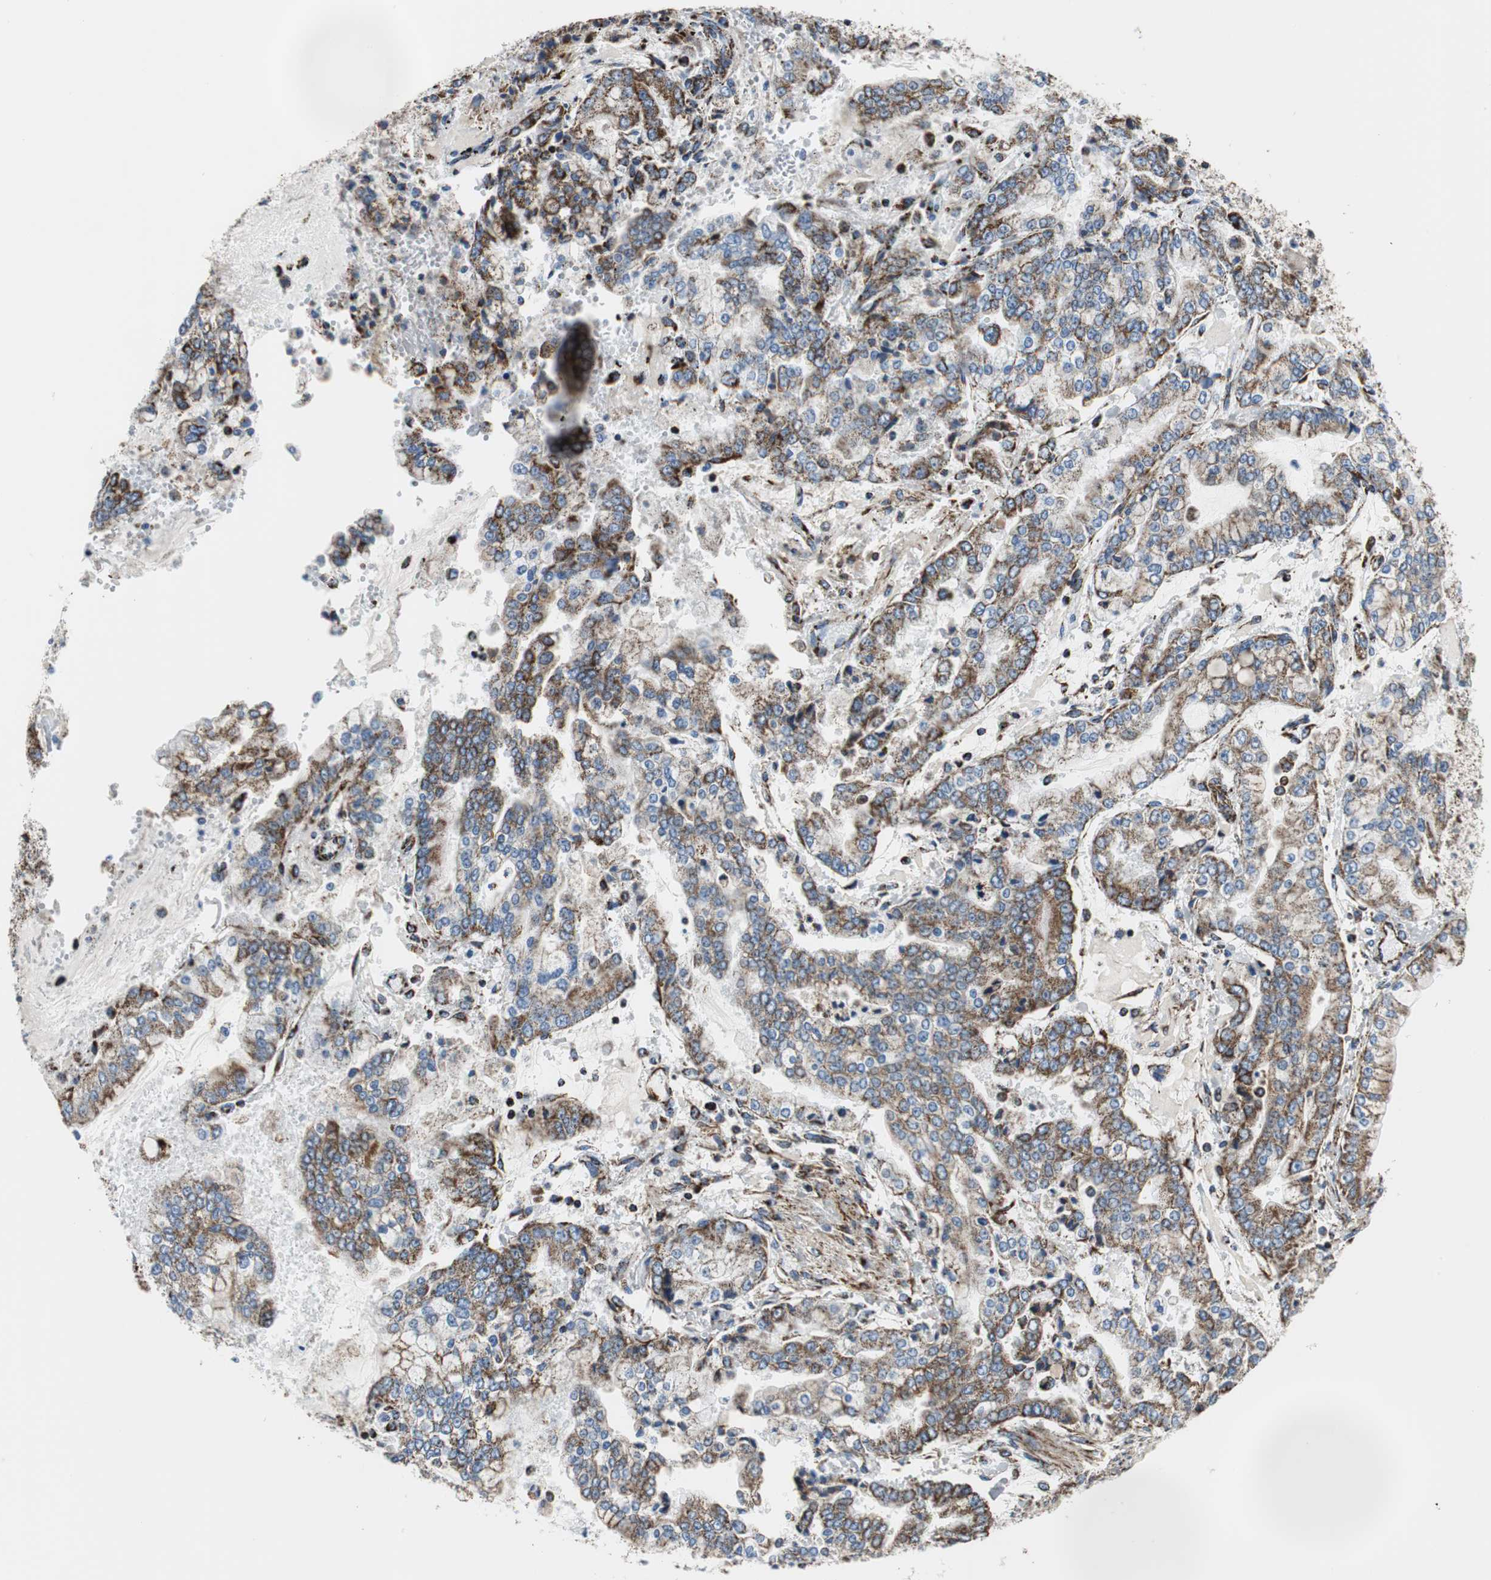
{"staining": {"intensity": "strong", "quantity": ">75%", "location": "cytoplasmic/membranous"}, "tissue": "stomach cancer", "cell_type": "Tumor cells", "image_type": "cancer", "snomed": [{"axis": "morphology", "description": "Adenocarcinoma, NOS"}, {"axis": "topography", "description": "Stomach"}], "caption": "Human adenocarcinoma (stomach) stained with a protein marker displays strong staining in tumor cells.", "gene": "C1QTNF7", "patient": {"sex": "male", "age": 76}}